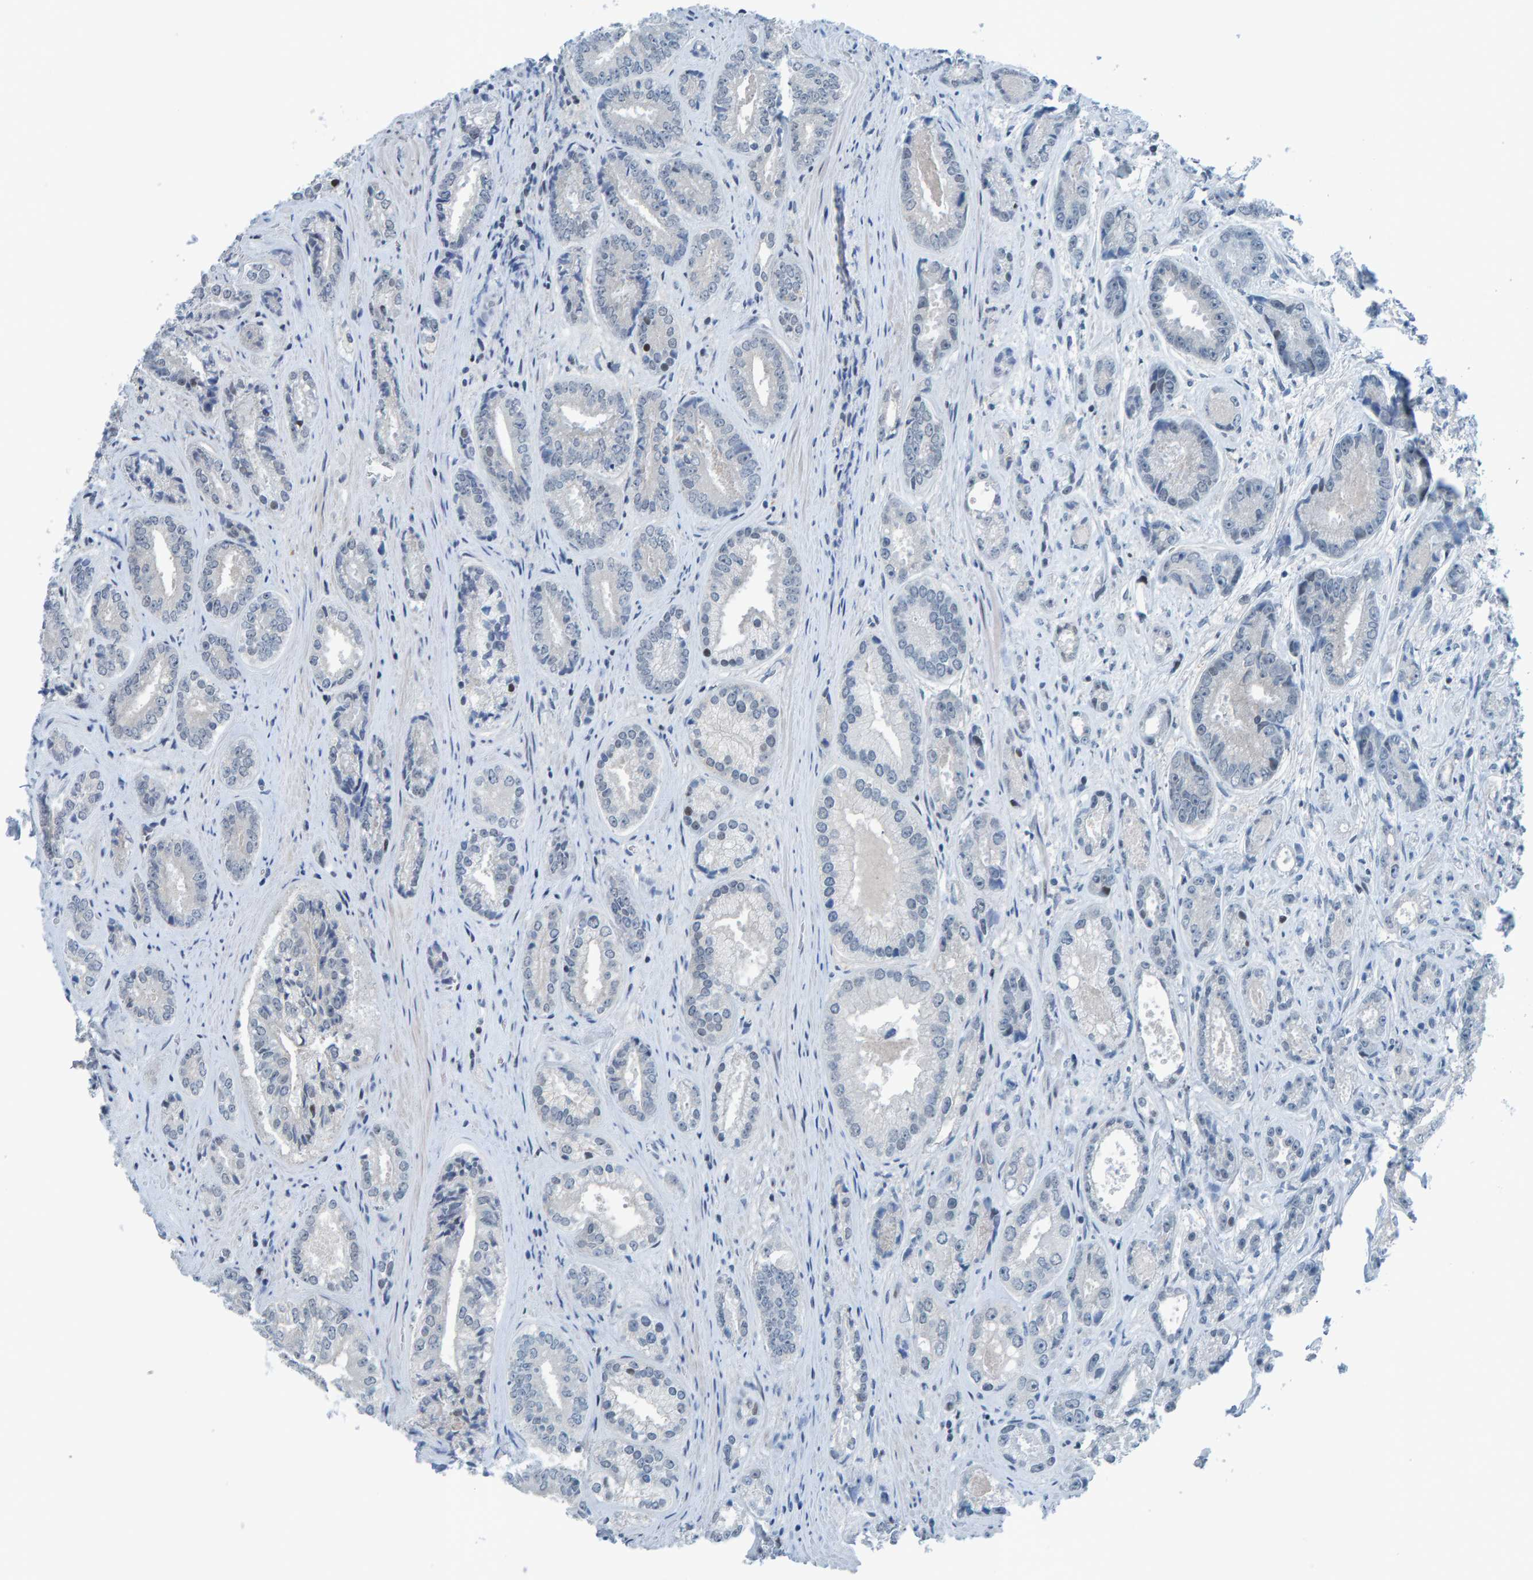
{"staining": {"intensity": "negative", "quantity": "none", "location": "none"}, "tissue": "prostate cancer", "cell_type": "Tumor cells", "image_type": "cancer", "snomed": [{"axis": "morphology", "description": "Adenocarcinoma, High grade"}, {"axis": "topography", "description": "Prostate"}], "caption": "This is an immunohistochemistry micrograph of prostate cancer. There is no staining in tumor cells.", "gene": "CNP", "patient": {"sex": "male", "age": 61}}